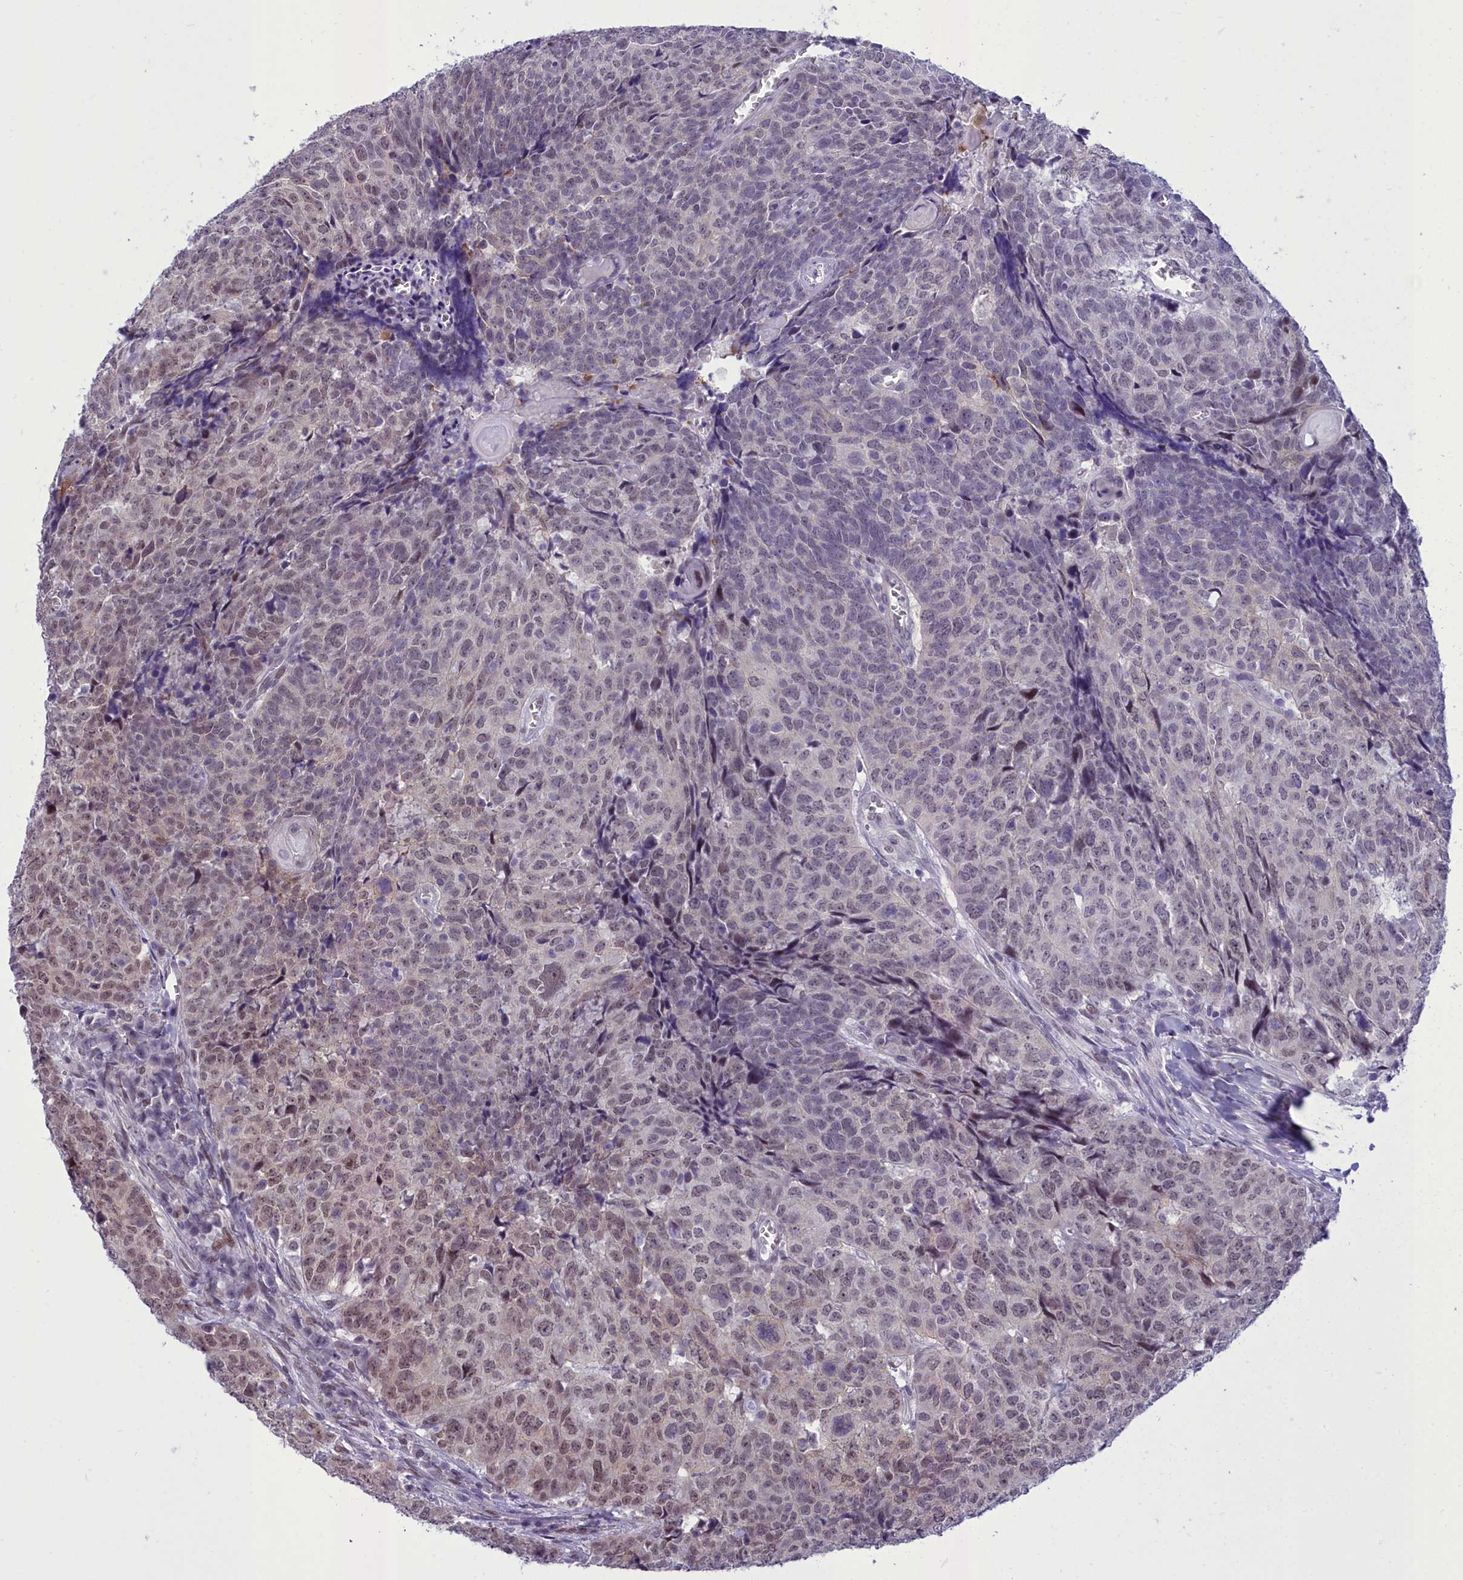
{"staining": {"intensity": "moderate", "quantity": "25%-75%", "location": "nuclear"}, "tissue": "head and neck cancer", "cell_type": "Tumor cells", "image_type": "cancer", "snomed": [{"axis": "morphology", "description": "Squamous cell carcinoma, NOS"}, {"axis": "topography", "description": "Head-Neck"}], "caption": "Protein expression by IHC exhibits moderate nuclear staining in about 25%-75% of tumor cells in squamous cell carcinoma (head and neck).", "gene": "CEACAM19", "patient": {"sex": "male", "age": 66}}